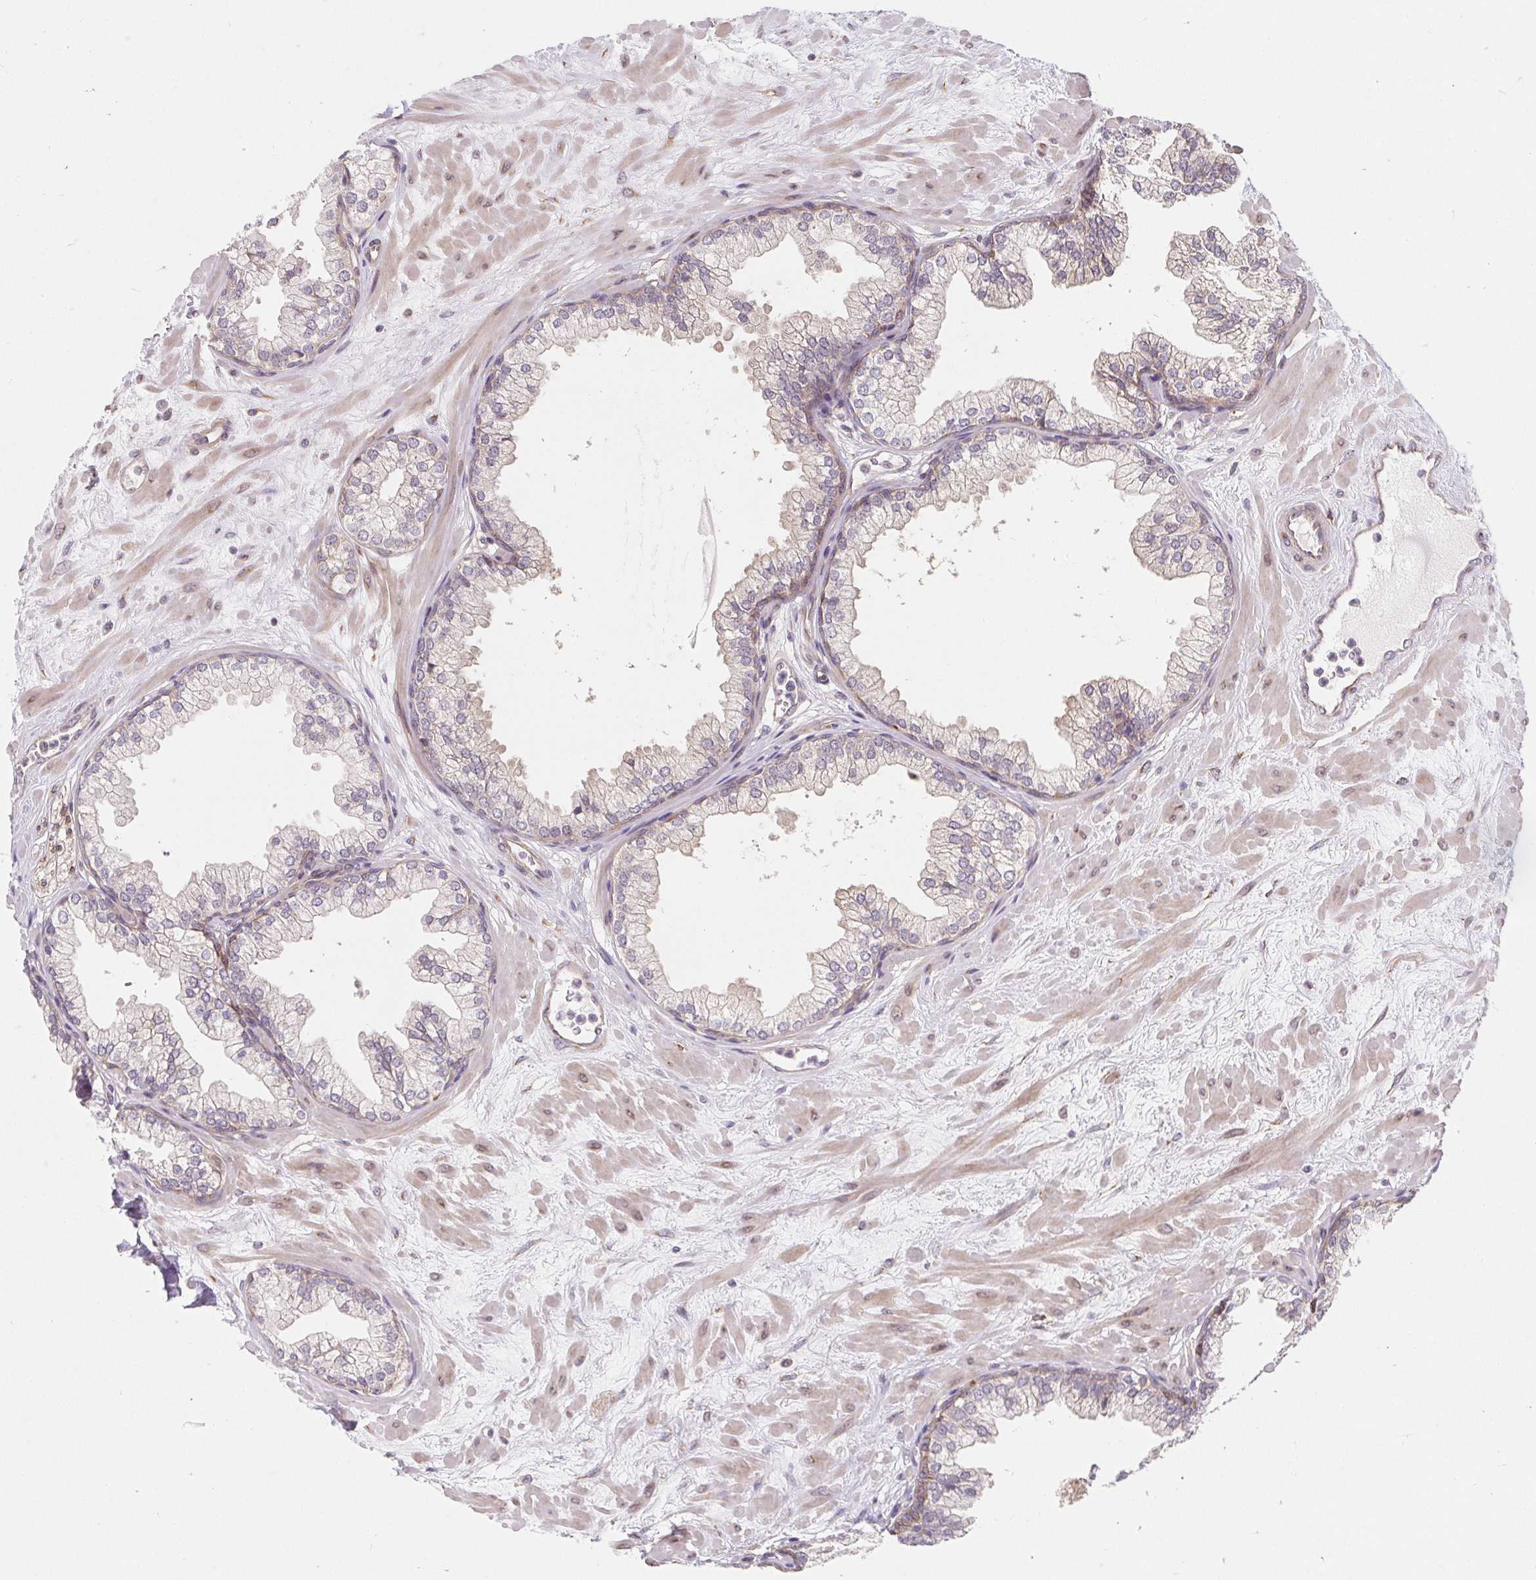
{"staining": {"intensity": "moderate", "quantity": "<25%", "location": "cytoplasmic/membranous"}, "tissue": "prostate", "cell_type": "Glandular cells", "image_type": "normal", "snomed": [{"axis": "morphology", "description": "Normal tissue, NOS"}, {"axis": "topography", "description": "Prostate"}, {"axis": "topography", "description": "Peripheral nerve tissue"}], "caption": "High-power microscopy captured an immunohistochemistry (IHC) micrograph of unremarkable prostate, revealing moderate cytoplasmic/membranous expression in approximately <25% of glandular cells. Ihc stains the protein of interest in brown and the nuclei are stained blue.", "gene": "LYPD5", "patient": {"sex": "male", "age": 61}}